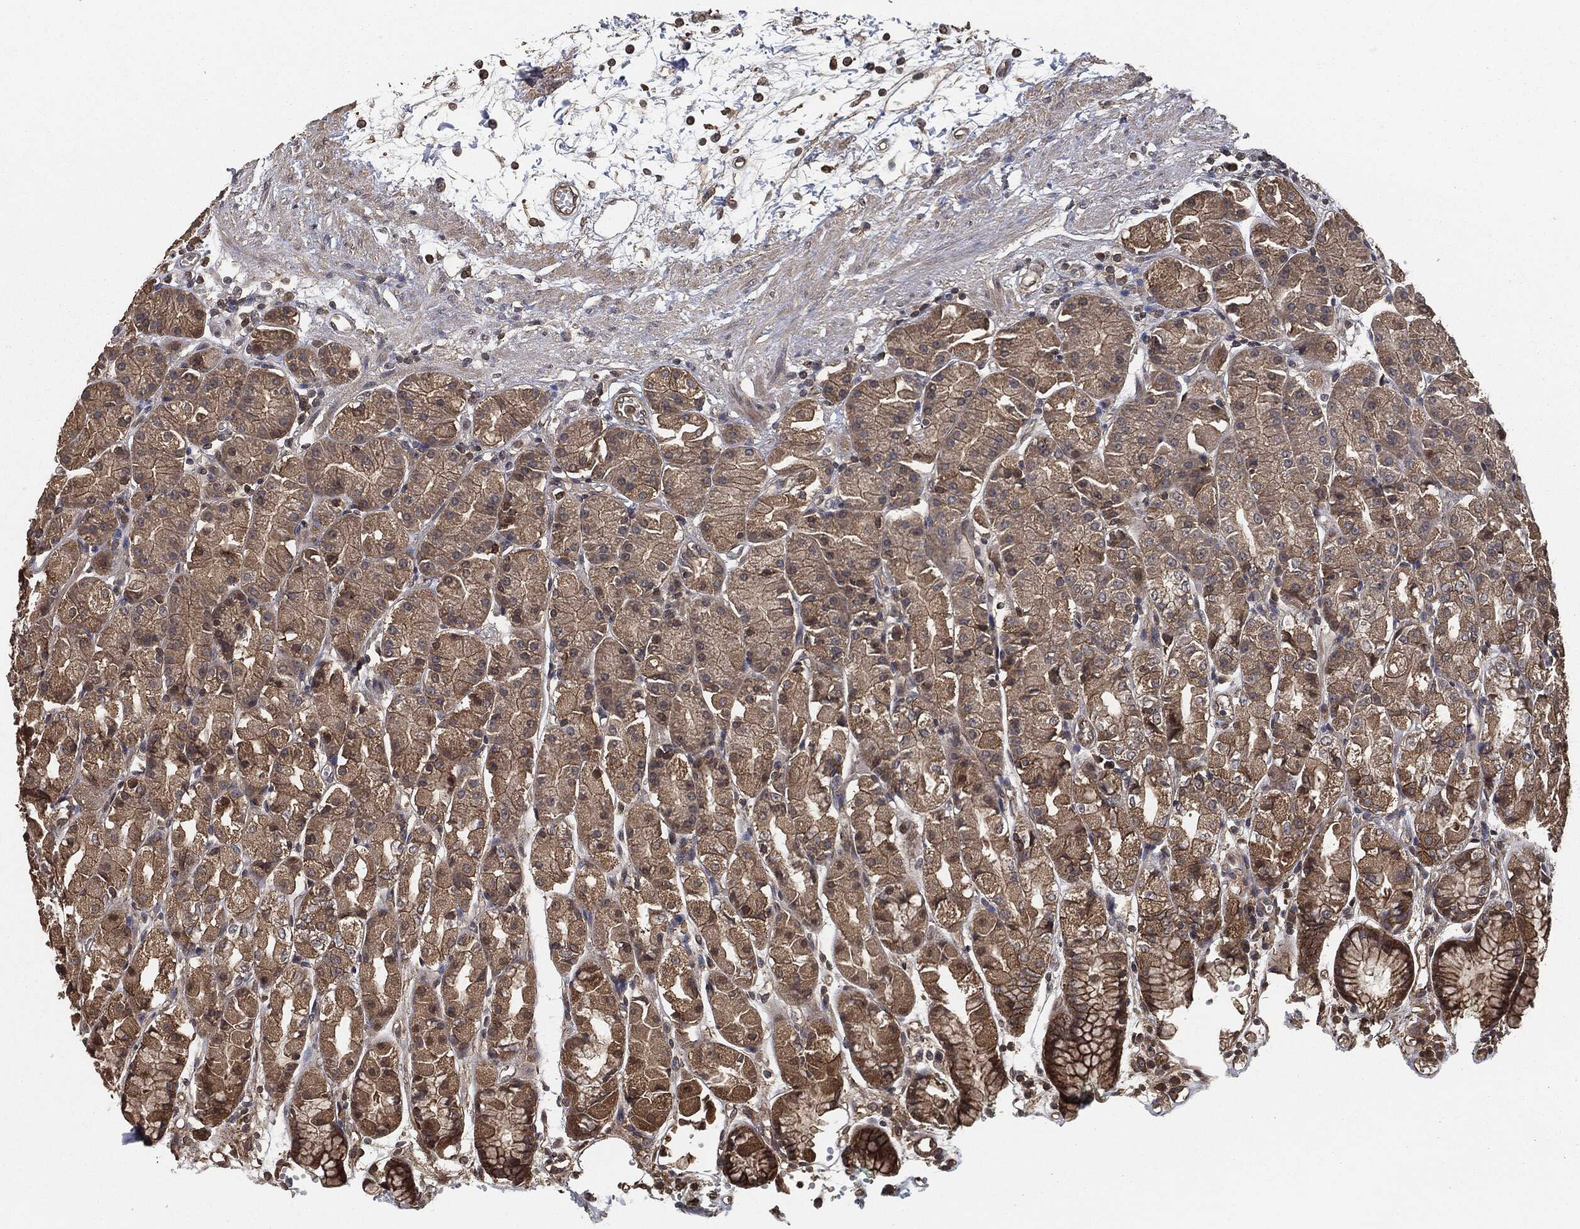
{"staining": {"intensity": "weak", "quantity": ">75%", "location": "cytoplasmic/membranous"}, "tissue": "stomach", "cell_type": "Glandular cells", "image_type": "normal", "snomed": [{"axis": "morphology", "description": "Normal tissue, NOS"}, {"axis": "morphology", "description": "Adenocarcinoma, NOS"}, {"axis": "topography", "description": "Stomach"}], "caption": "Protein expression analysis of normal stomach displays weak cytoplasmic/membranous expression in about >75% of glandular cells. Immunohistochemistry (ihc) stains the protein of interest in brown and the nuclei are stained blue.", "gene": "ERBIN", "patient": {"sex": "female", "age": 81}}